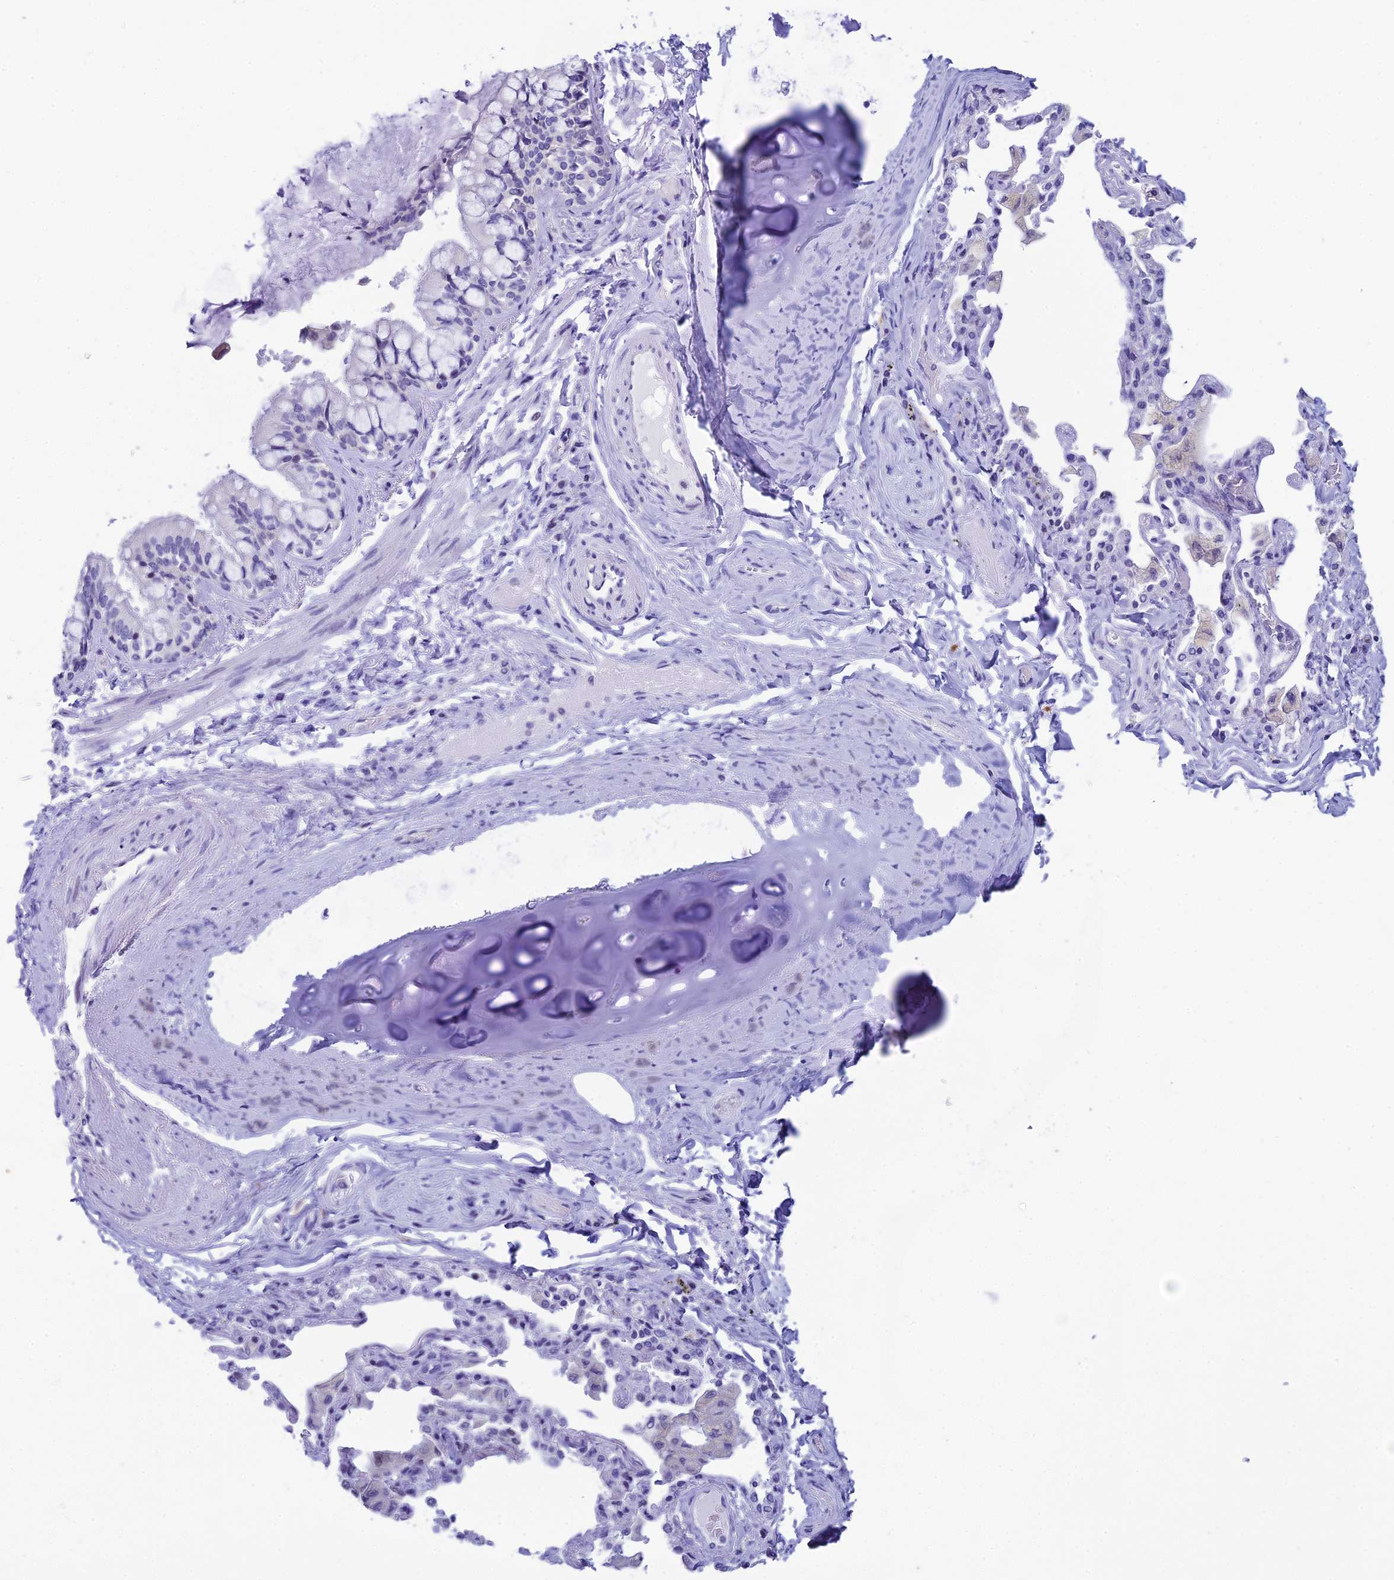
{"staining": {"intensity": "weak", "quantity": "25%-75%", "location": "cytoplasmic/membranous"}, "tissue": "bronchus", "cell_type": "Respiratory epithelial cells", "image_type": "normal", "snomed": [{"axis": "morphology", "description": "Normal tissue, NOS"}, {"axis": "morphology", "description": "Inflammation, NOS"}, {"axis": "topography", "description": "Bronchus"}, {"axis": "topography", "description": "Lung"}], "caption": "The immunohistochemical stain labels weak cytoplasmic/membranous expression in respiratory epithelial cells of unremarkable bronchus. Nuclei are stained in blue.", "gene": "REEP4", "patient": {"sex": "female", "age": 46}}